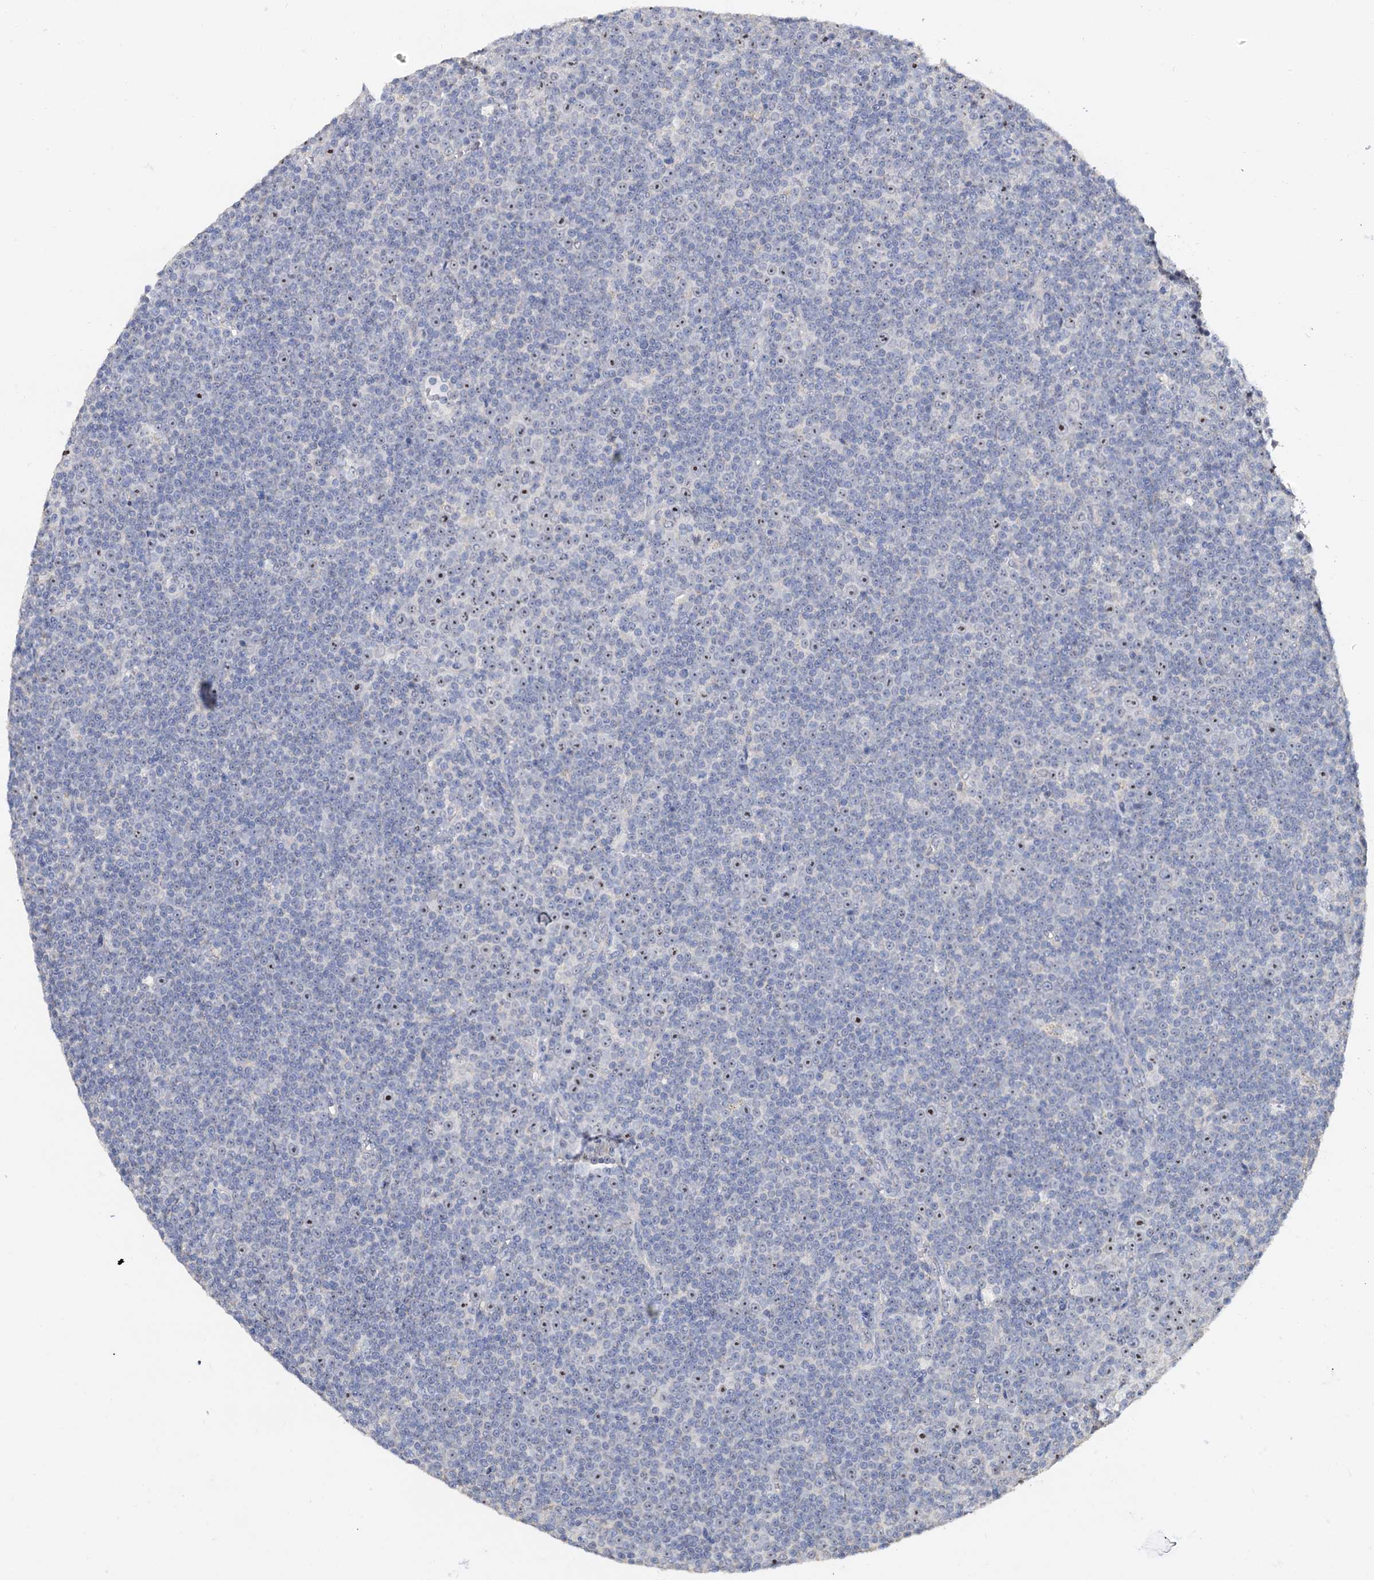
{"staining": {"intensity": "moderate", "quantity": "25%-75%", "location": "nuclear"}, "tissue": "lymphoma", "cell_type": "Tumor cells", "image_type": "cancer", "snomed": [{"axis": "morphology", "description": "Malignant lymphoma, non-Hodgkin's type, Low grade"}, {"axis": "topography", "description": "Lymph node"}], "caption": "This photomicrograph shows IHC staining of human lymphoma, with medium moderate nuclear staining in approximately 25%-75% of tumor cells.", "gene": "C2CD3", "patient": {"sex": "female", "age": 67}}